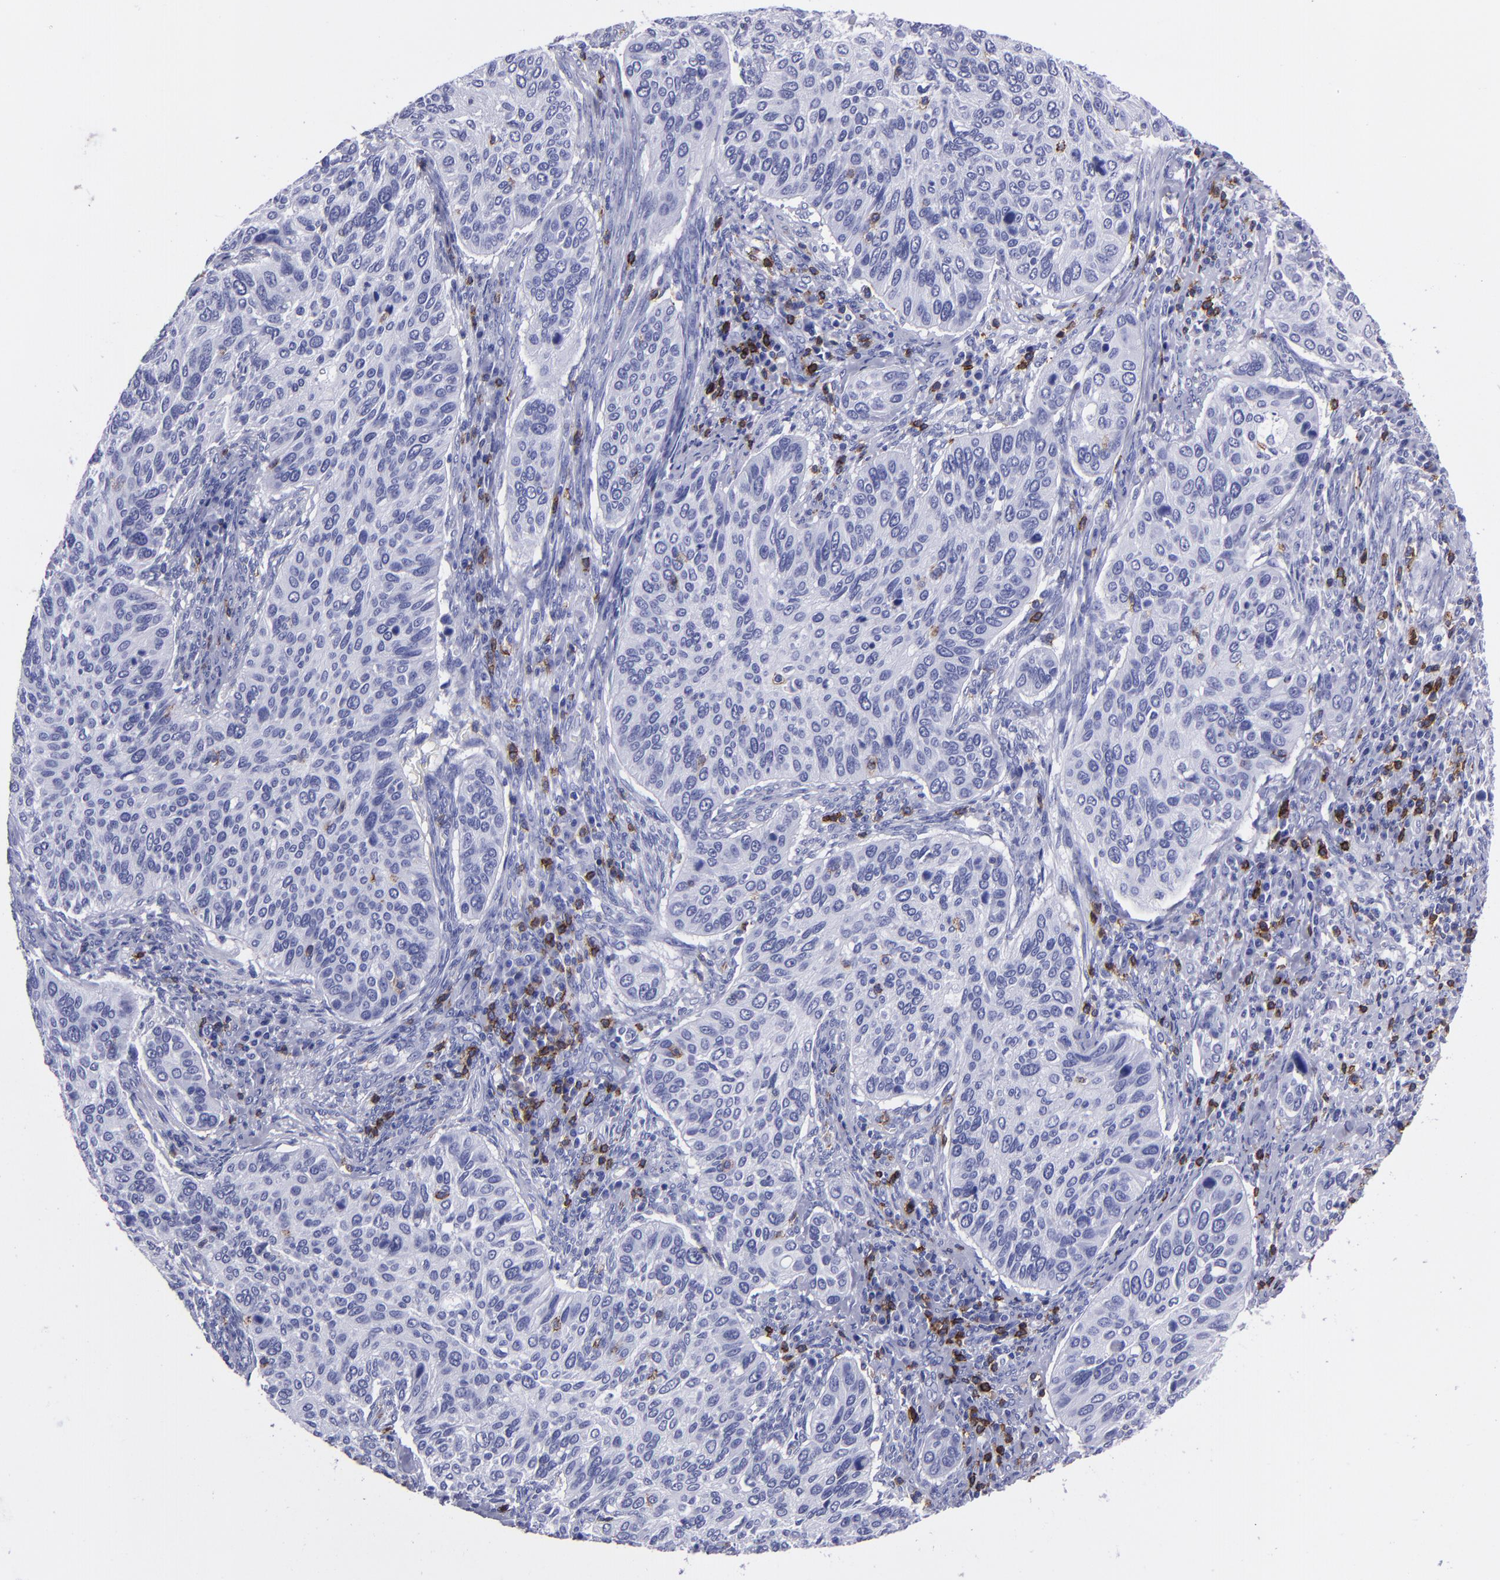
{"staining": {"intensity": "negative", "quantity": "none", "location": "none"}, "tissue": "cervical cancer", "cell_type": "Tumor cells", "image_type": "cancer", "snomed": [{"axis": "morphology", "description": "Adenocarcinoma, NOS"}, {"axis": "topography", "description": "Cervix"}], "caption": "A high-resolution micrograph shows immunohistochemistry (IHC) staining of cervical cancer (adenocarcinoma), which shows no significant staining in tumor cells.", "gene": "CD6", "patient": {"sex": "female", "age": 29}}